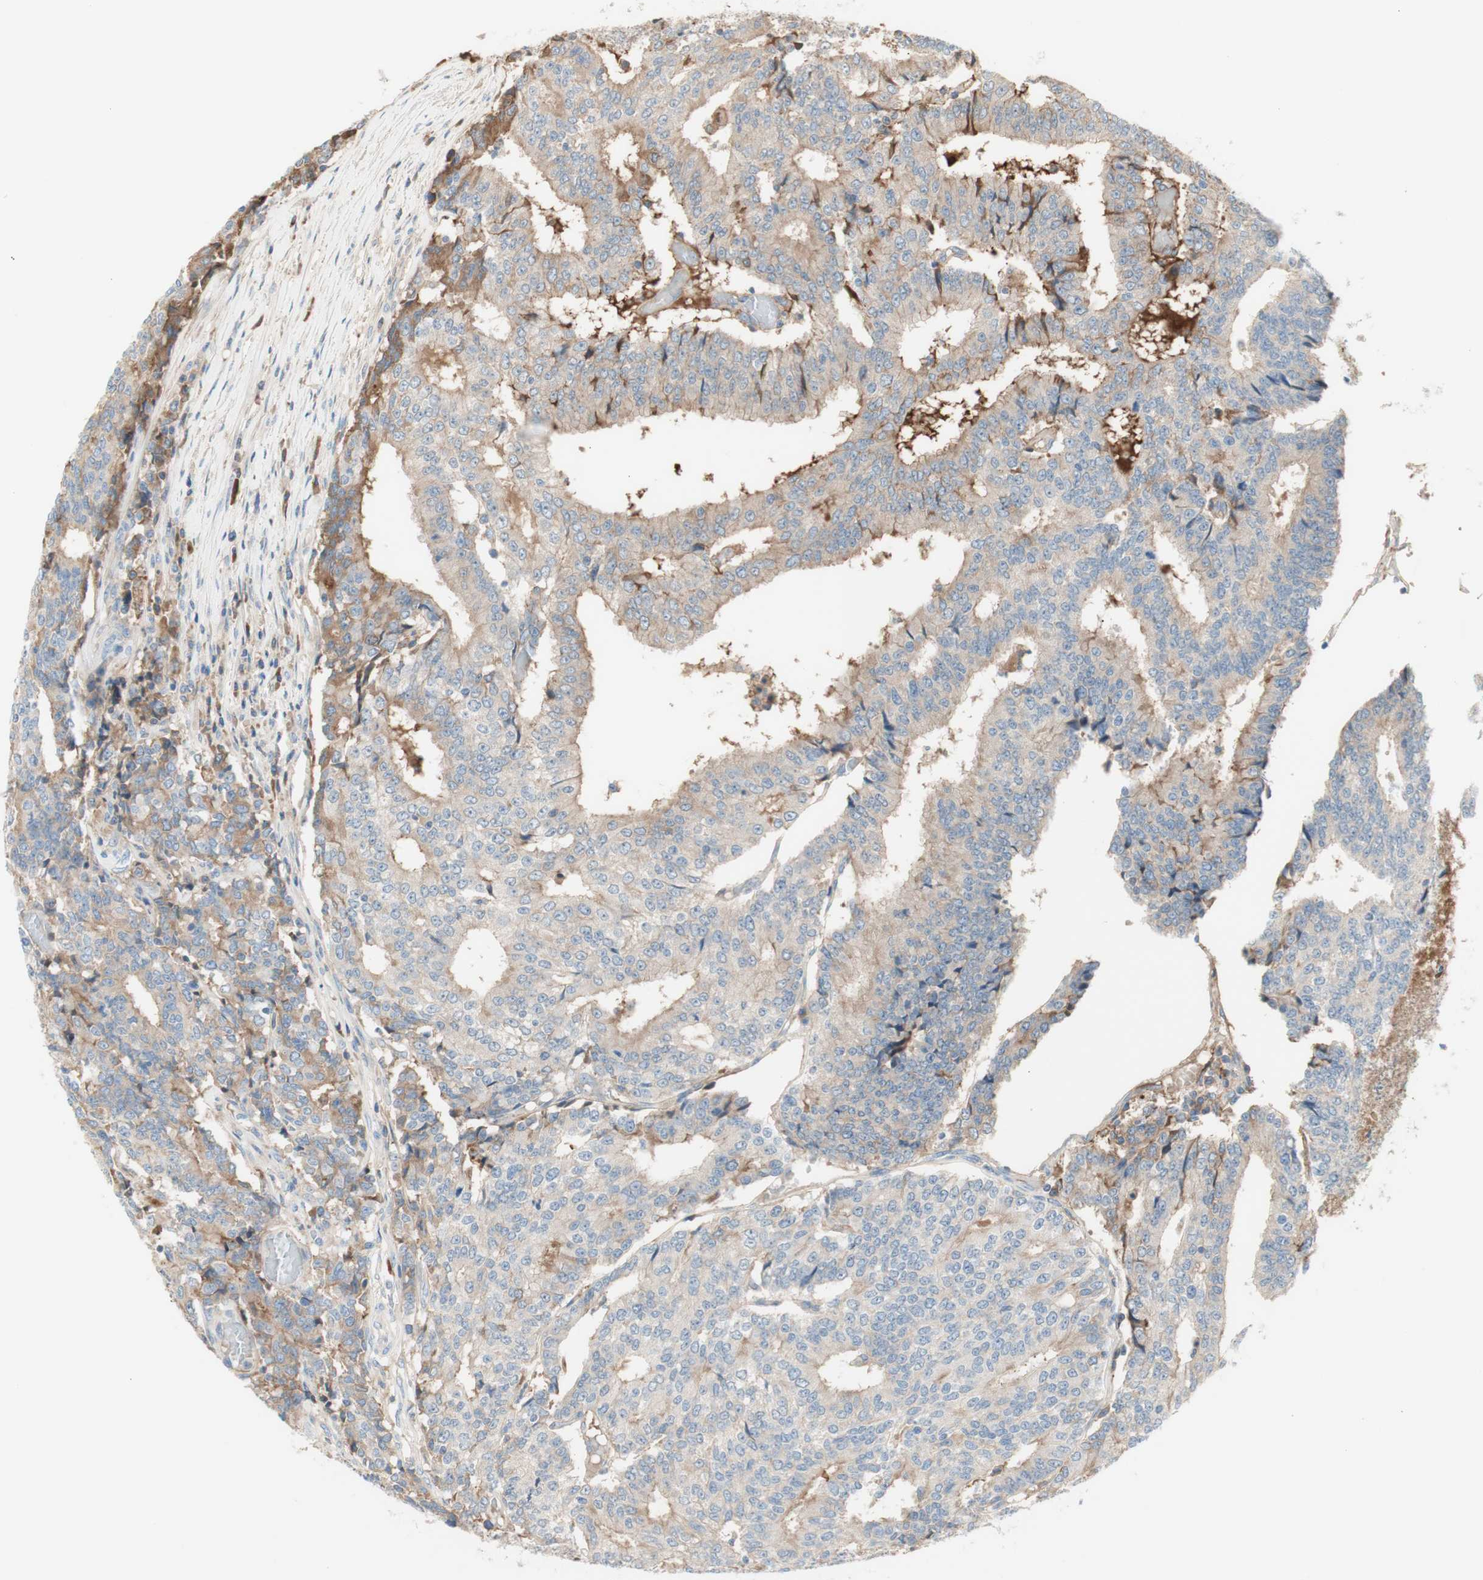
{"staining": {"intensity": "weak", "quantity": "25%-75%", "location": "cytoplasmic/membranous"}, "tissue": "prostate cancer", "cell_type": "Tumor cells", "image_type": "cancer", "snomed": [{"axis": "morphology", "description": "Normal tissue, NOS"}, {"axis": "morphology", "description": "Adenocarcinoma, High grade"}, {"axis": "topography", "description": "Prostate"}, {"axis": "topography", "description": "Seminal veicle"}], "caption": "A low amount of weak cytoplasmic/membranous expression is present in about 25%-75% of tumor cells in prostate adenocarcinoma (high-grade) tissue. Immunohistochemistry (ihc) stains the protein in brown and the nuclei are stained blue.", "gene": "KNG1", "patient": {"sex": "male", "age": 55}}